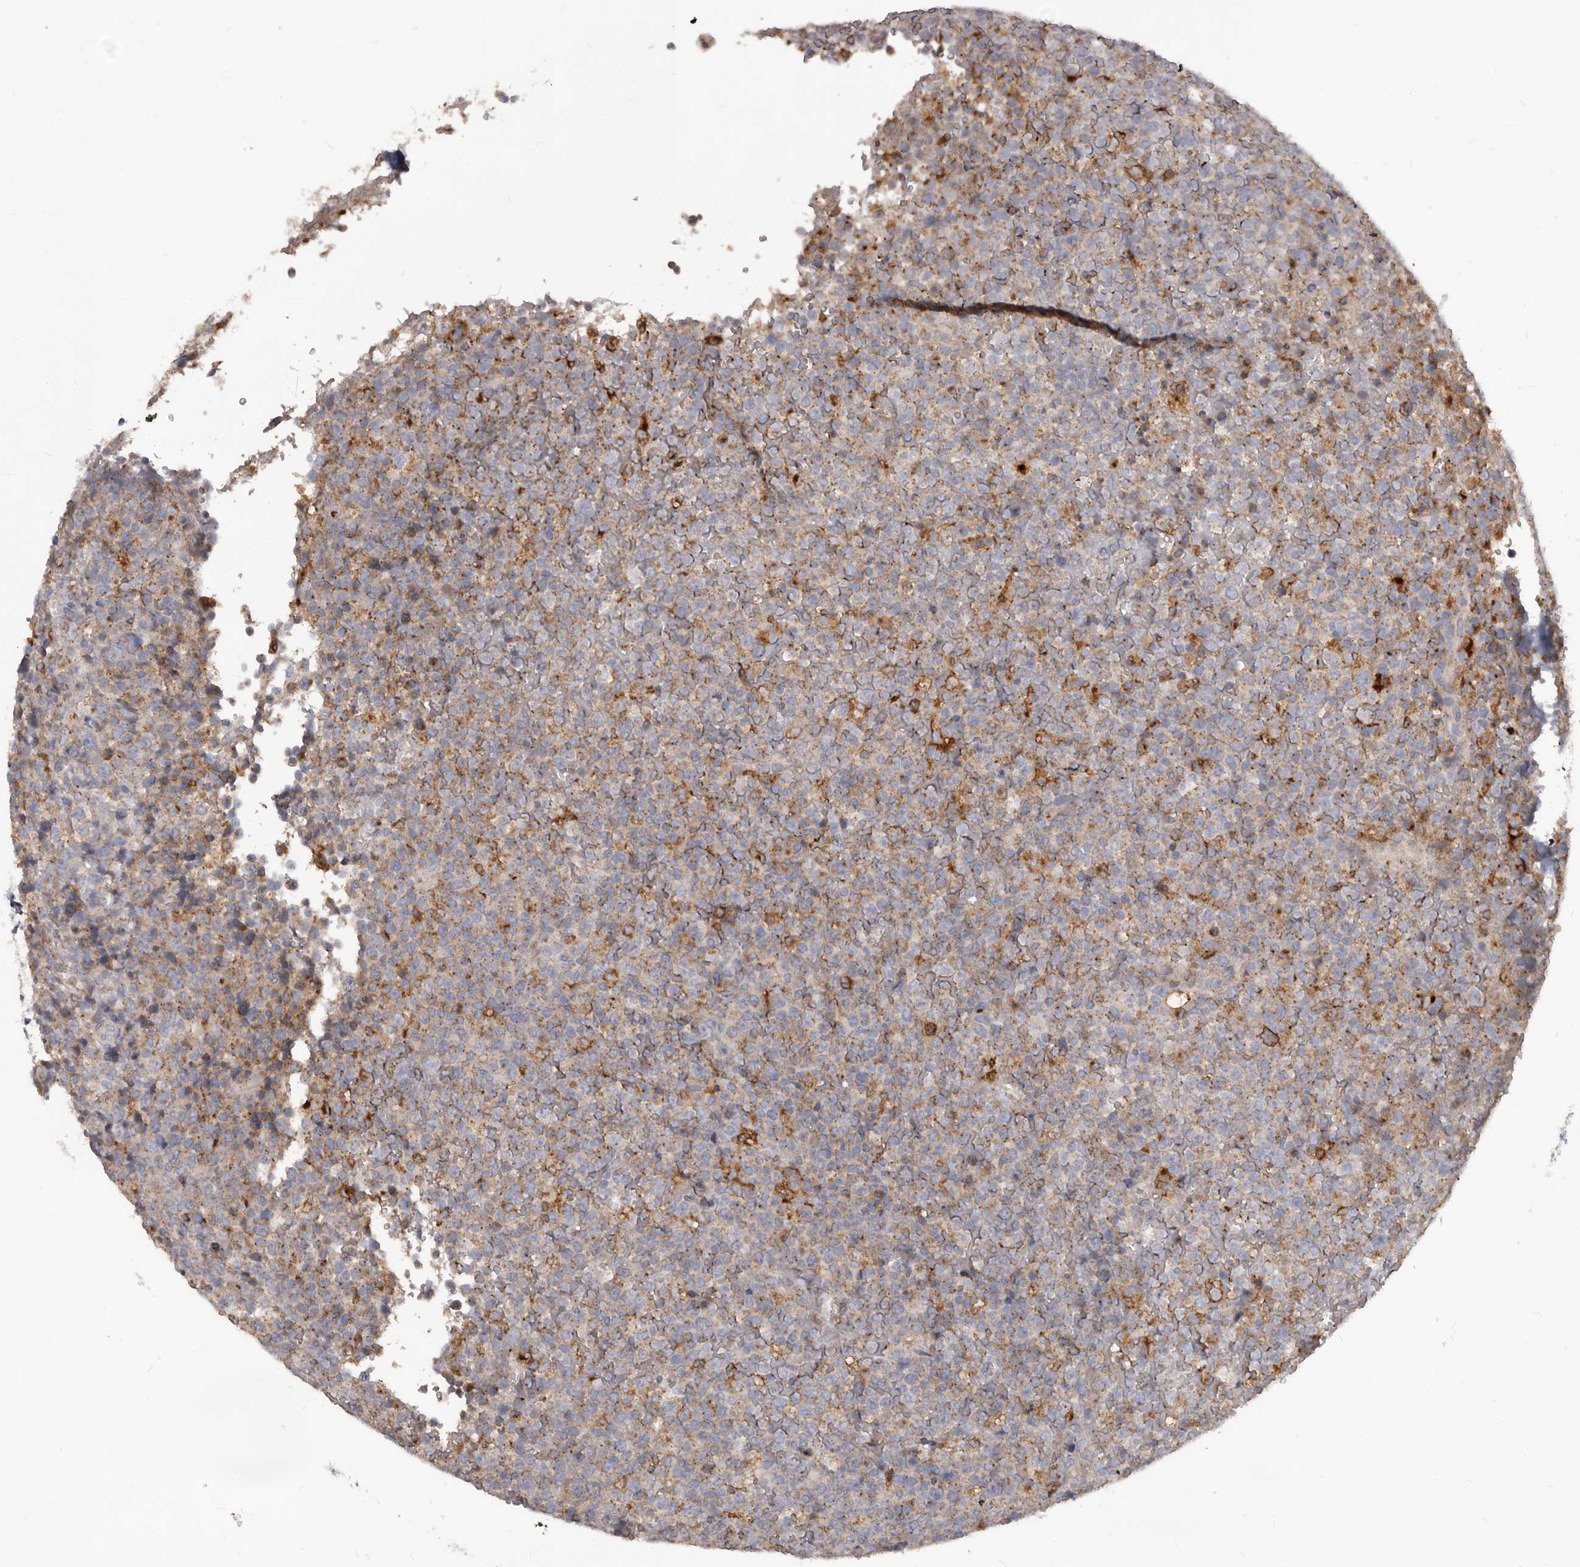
{"staining": {"intensity": "moderate", "quantity": "<25%", "location": "cytoplasmic/membranous"}, "tissue": "lymphoma", "cell_type": "Tumor cells", "image_type": "cancer", "snomed": [{"axis": "morphology", "description": "Malignant lymphoma, non-Hodgkin's type, High grade"}, {"axis": "topography", "description": "Lymph node"}], "caption": "Protein staining of lymphoma tissue shows moderate cytoplasmic/membranous positivity in about <25% of tumor cells.", "gene": "PI4K2A", "patient": {"sex": "male", "age": 13}}